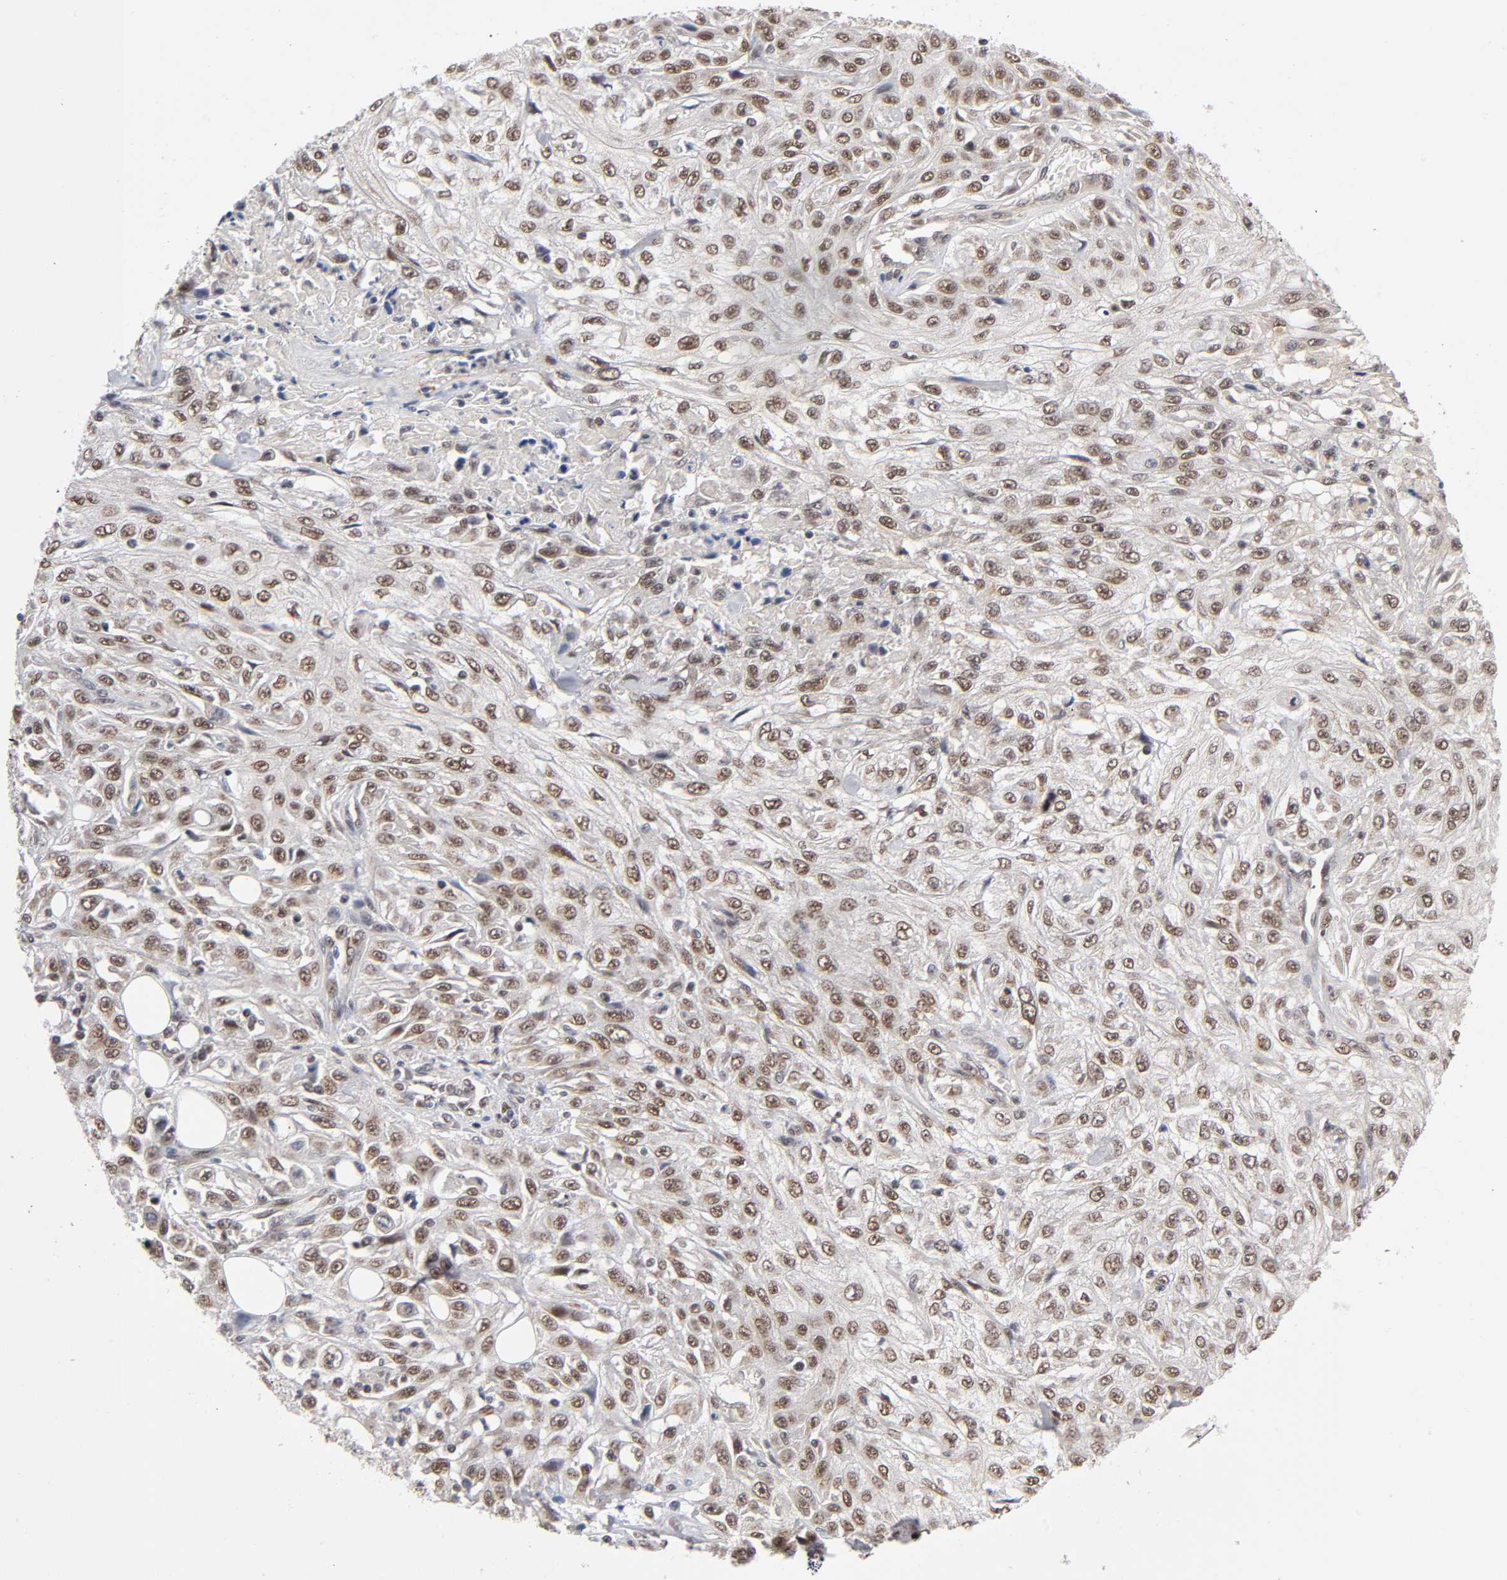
{"staining": {"intensity": "moderate", "quantity": ">75%", "location": "nuclear"}, "tissue": "skin cancer", "cell_type": "Tumor cells", "image_type": "cancer", "snomed": [{"axis": "morphology", "description": "Squamous cell carcinoma, NOS"}, {"axis": "topography", "description": "Skin"}], "caption": "Immunohistochemical staining of skin cancer shows medium levels of moderate nuclear protein staining in about >75% of tumor cells.", "gene": "EP300", "patient": {"sex": "male", "age": 75}}